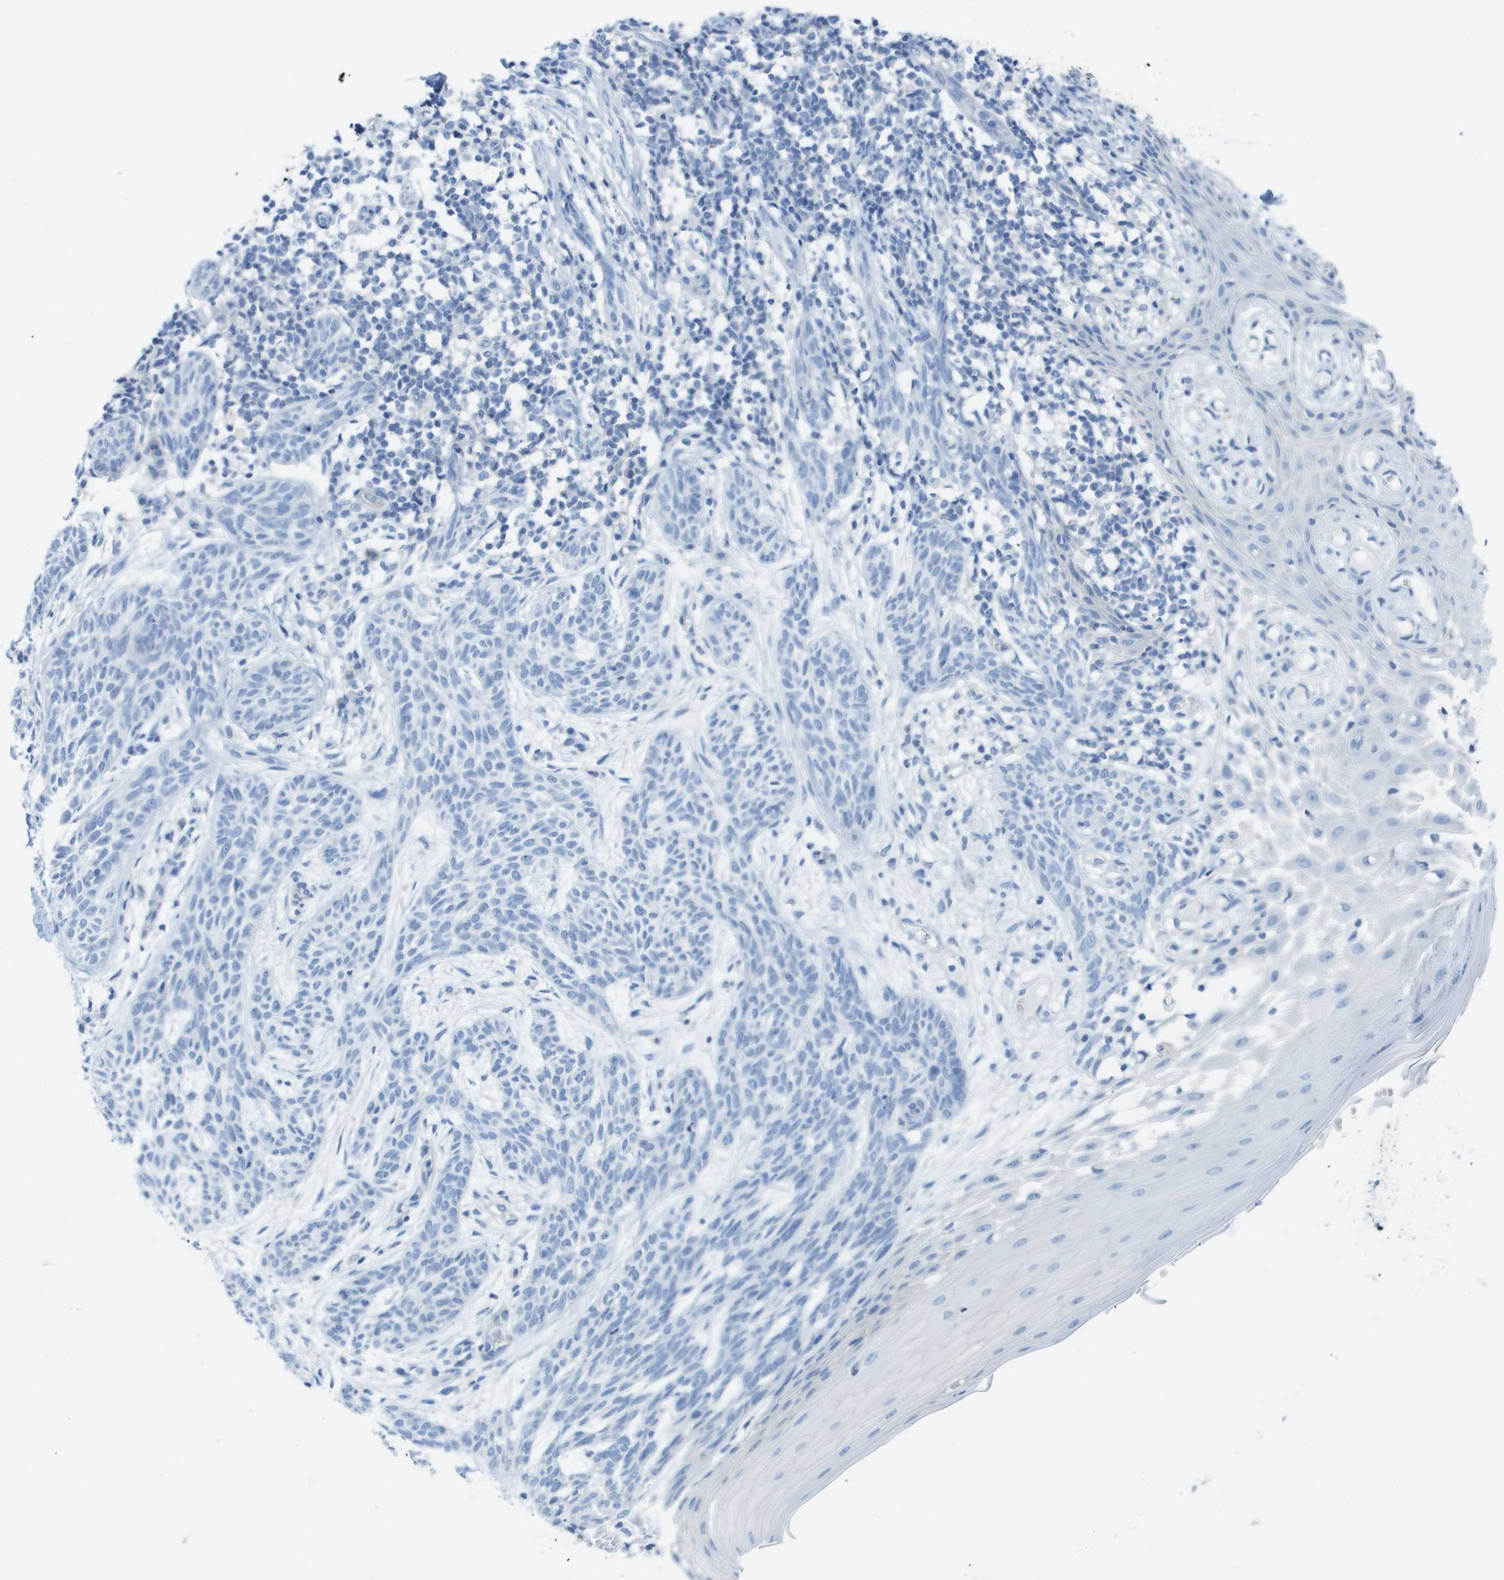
{"staining": {"intensity": "negative", "quantity": "none", "location": "none"}, "tissue": "skin cancer", "cell_type": "Tumor cells", "image_type": "cancer", "snomed": [{"axis": "morphology", "description": "Basal cell carcinoma"}, {"axis": "topography", "description": "Skin"}], "caption": "This is a histopathology image of immunohistochemistry (IHC) staining of skin basal cell carcinoma, which shows no expression in tumor cells.", "gene": "CD46", "patient": {"sex": "female", "age": 59}}